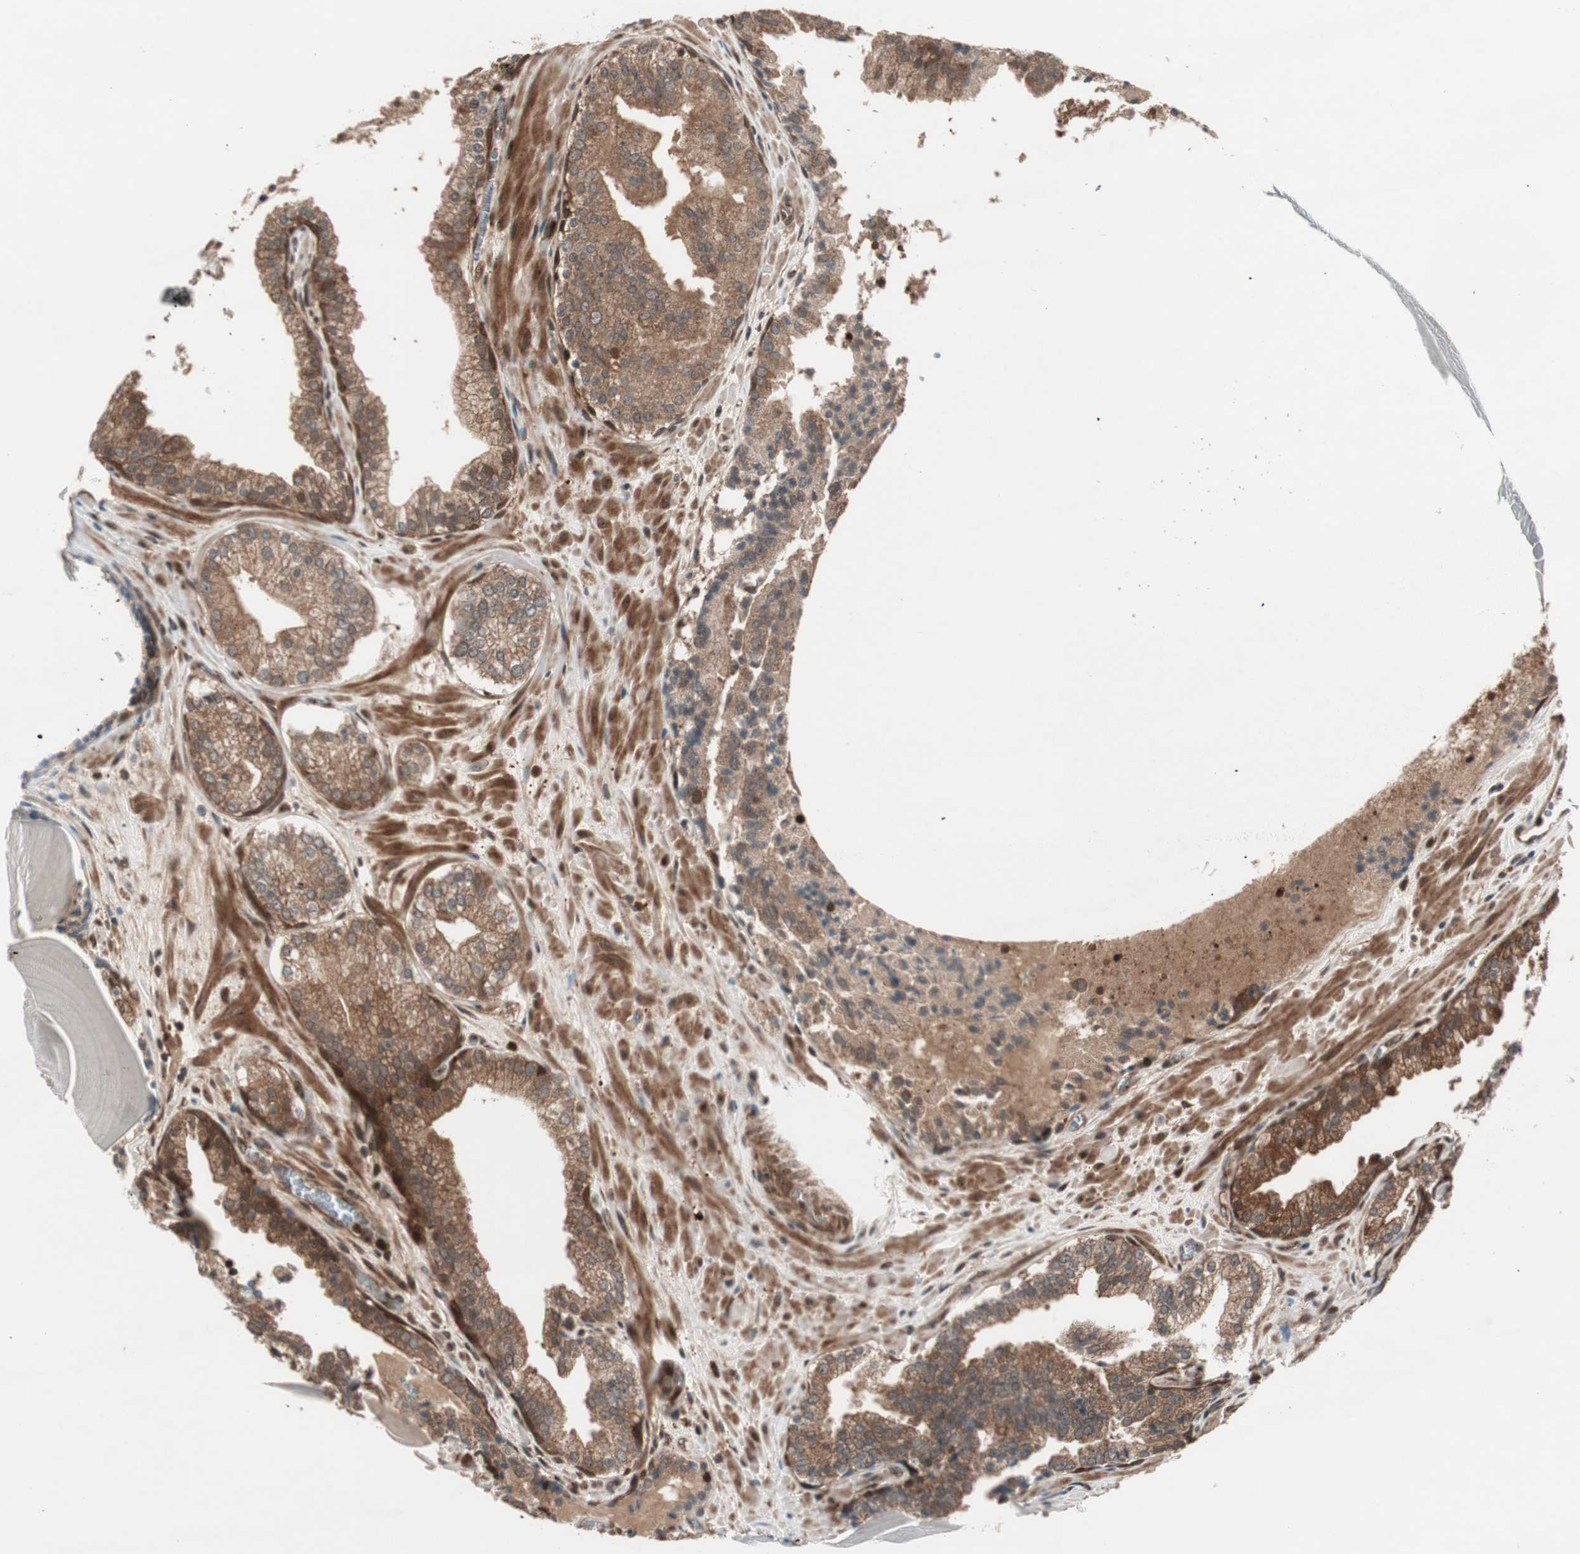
{"staining": {"intensity": "moderate", "quantity": ">75%", "location": "cytoplasmic/membranous"}, "tissue": "prostate cancer", "cell_type": "Tumor cells", "image_type": "cancer", "snomed": [{"axis": "morphology", "description": "Adenocarcinoma, High grade"}, {"axis": "topography", "description": "Prostate"}], "caption": "Moderate cytoplasmic/membranous expression for a protein is appreciated in about >75% of tumor cells of high-grade adenocarcinoma (prostate) using IHC.", "gene": "PRKG2", "patient": {"sex": "male", "age": 68}}